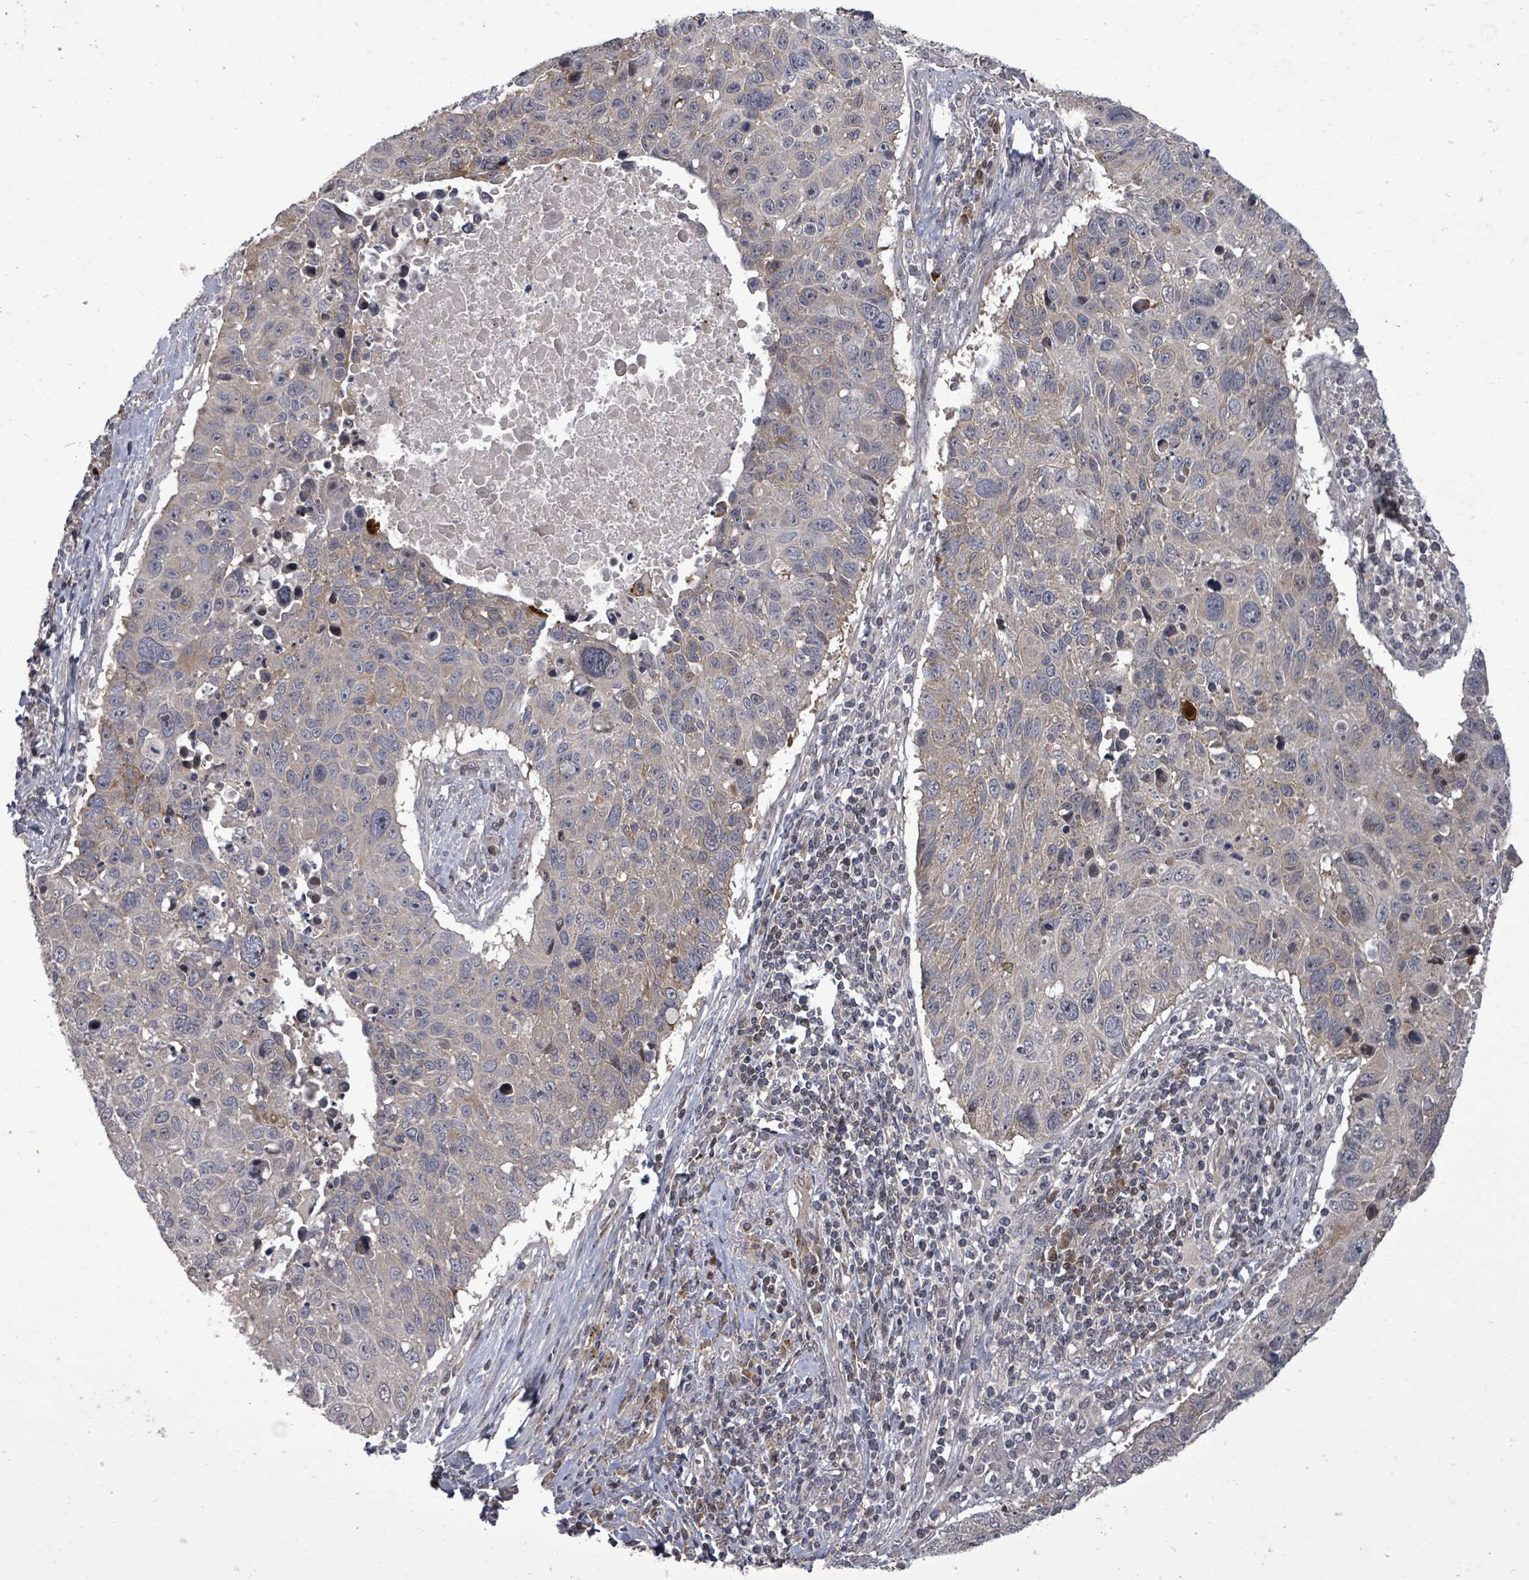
{"staining": {"intensity": "moderate", "quantity": "<25%", "location": "cytoplasmic/membranous"}, "tissue": "lung cancer", "cell_type": "Tumor cells", "image_type": "cancer", "snomed": [{"axis": "morphology", "description": "Squamous cell carcinoma, NOS"}, {"axis": "topography", "description": "Lung"}], "caption": "Squamous cell carcinoma (lung) stained with a protein marker exhibits moderate staining in tumor cells.", "gene": "KRTAP27-1", "patient": {"sex": "male", "age": 66}}